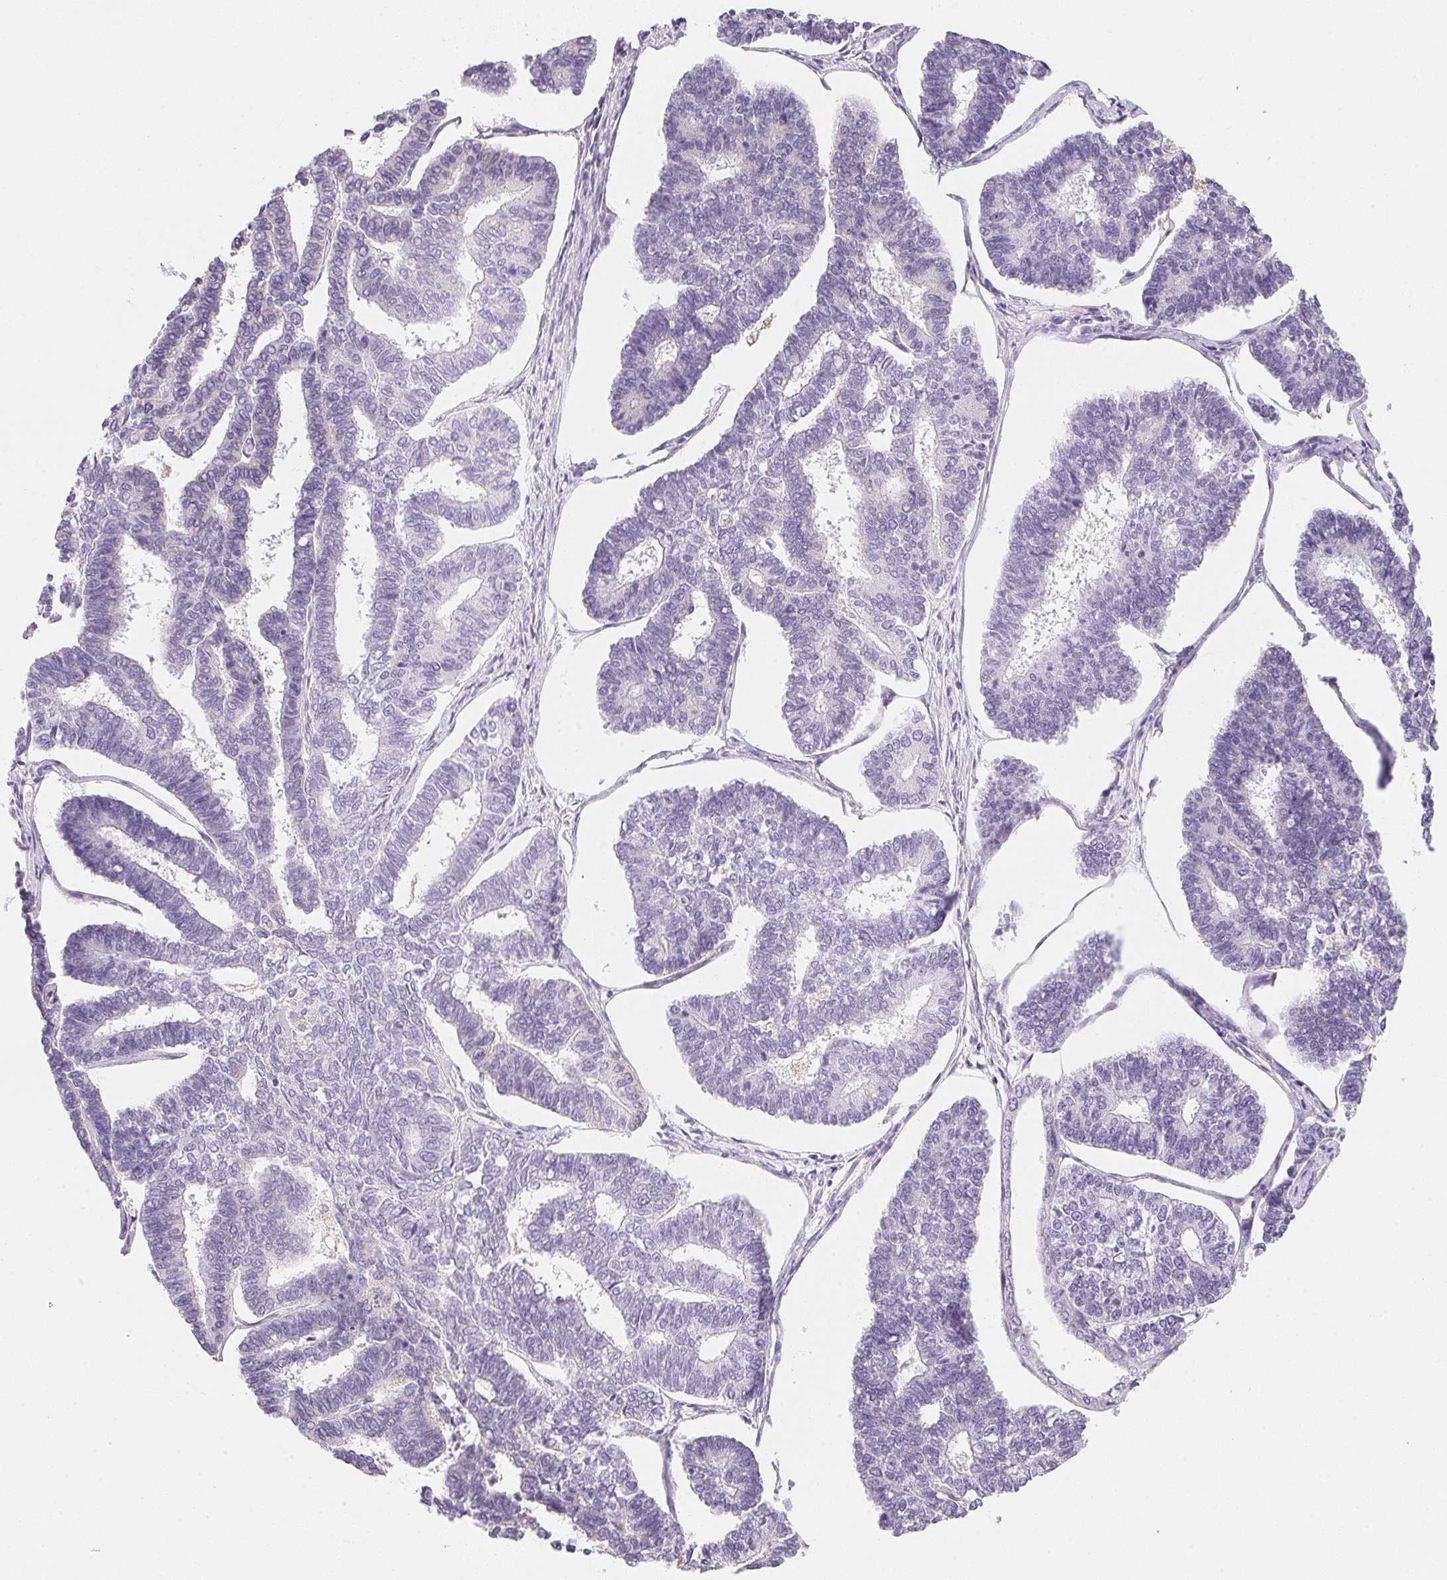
{"staining": {"intensity": "negative", "quantity": "none", "location": "none"}, "tissue": "endometrial cancer", "cell_type": "Tumor cells", "image_type": "cancer", "snomed": [{"axis": "morphology", "description": "Adenocarcinoma, NOS"}, {"axis": "topography", "description": "Endometrium"}], "caption": "Immunohistochemical staining of human endometrial cancer shows no significant staining in tumor cells.", "gene": "ACP3", "patient": {"sex": "female", "age": 70}}